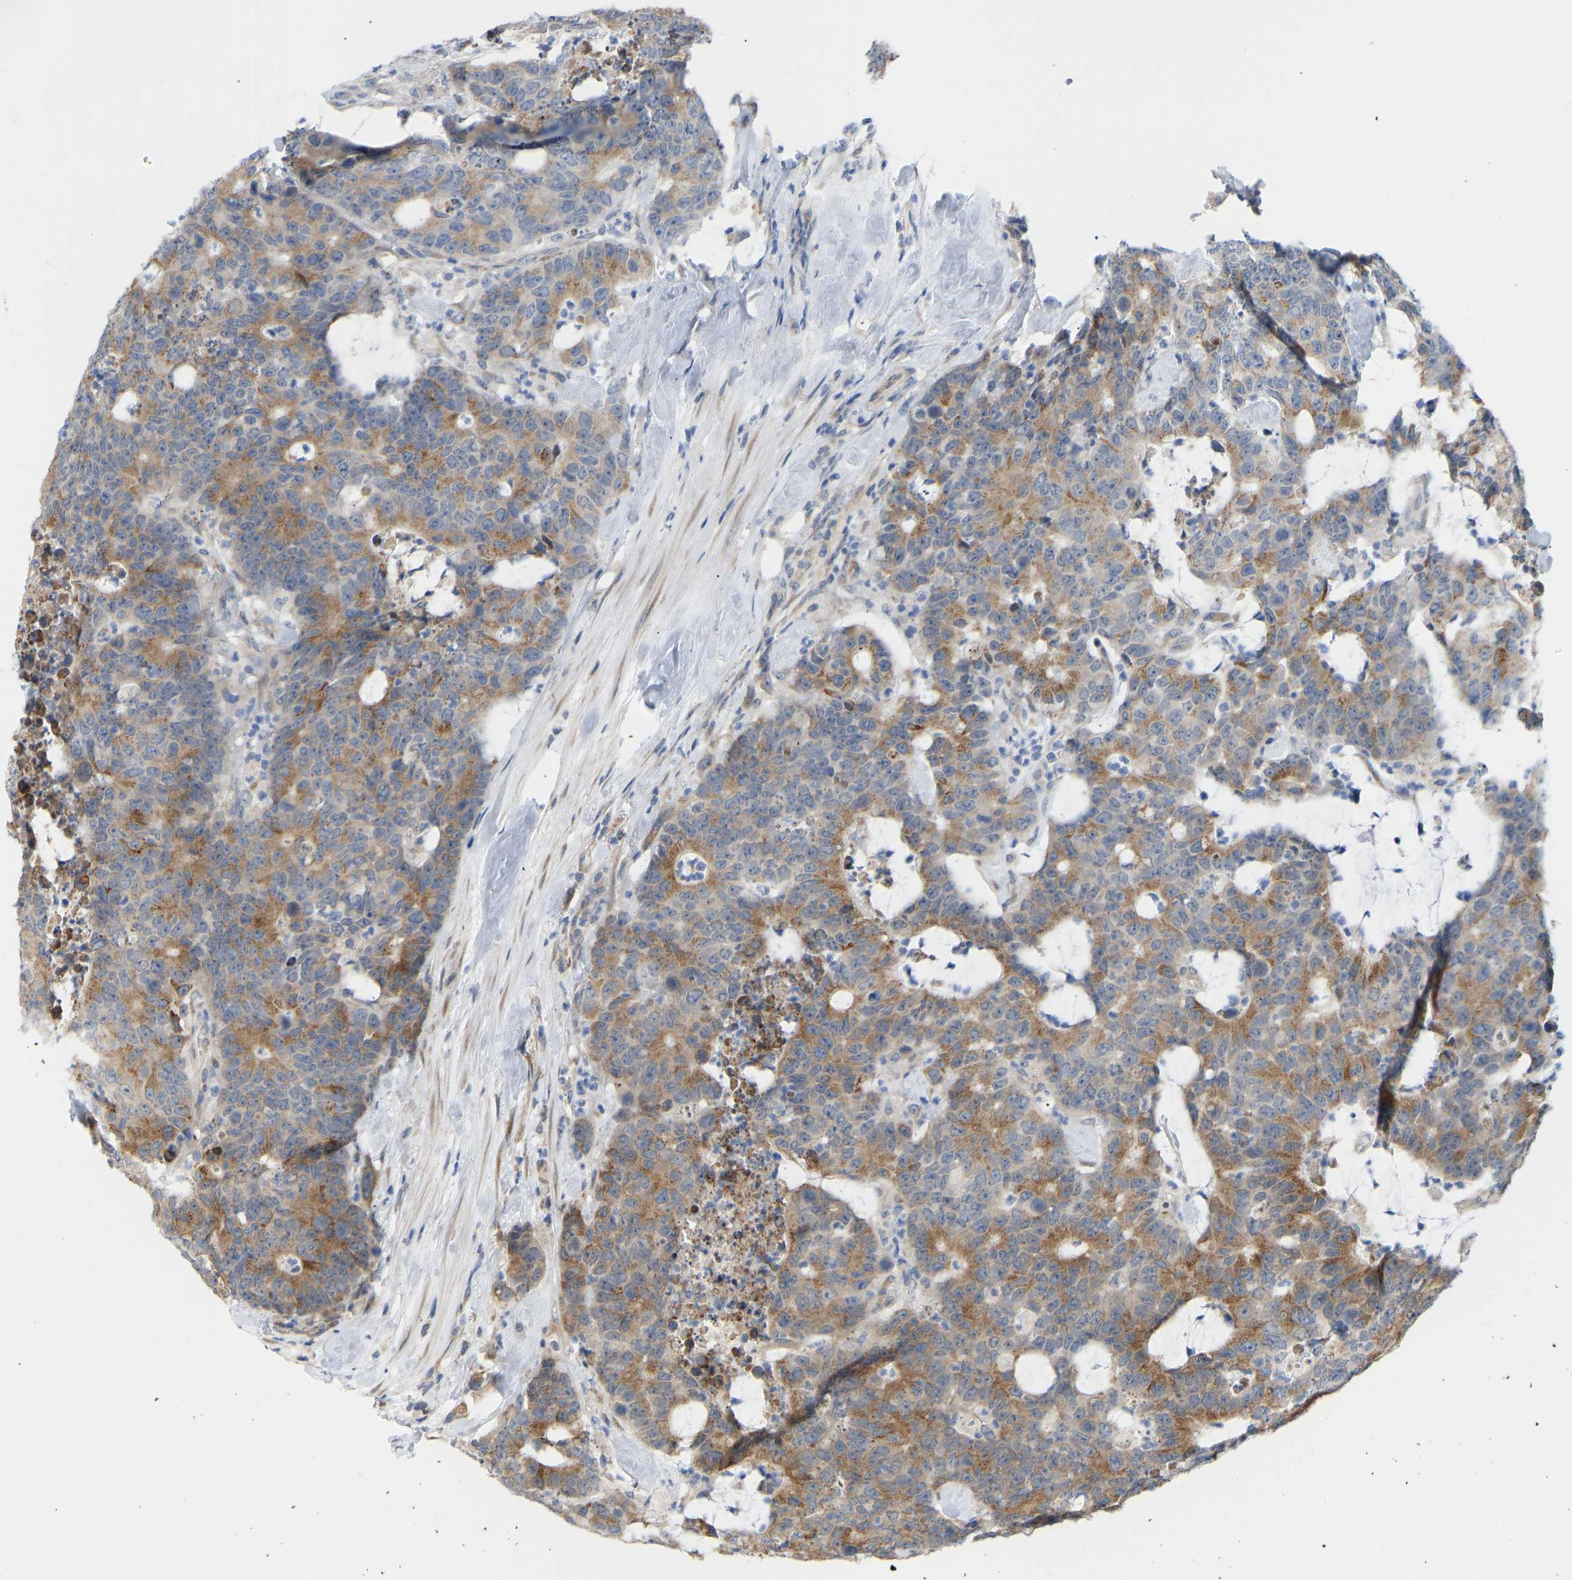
{"staining": {"intensity": "moderate", "quantity": ">75%", "location": "cytoplasmic/membranous"}, "tissue": "colorectal cancer", "cell_type": "Tumor cells", "image_type": "cancer", "snomed": [{"axis": "morphology", "description": "Adenocarcinoma, NOS"}, {"axis": "topography", "description": "Colon"}], "caption": "Protein expression analysis of human adenocarcinoma (colorectal) reveals moderate cytoplasmic/membranous expression in about >75% of tumor cells.", "gene": "BEND3", "patient": {"sex": "female", "age": 86}}